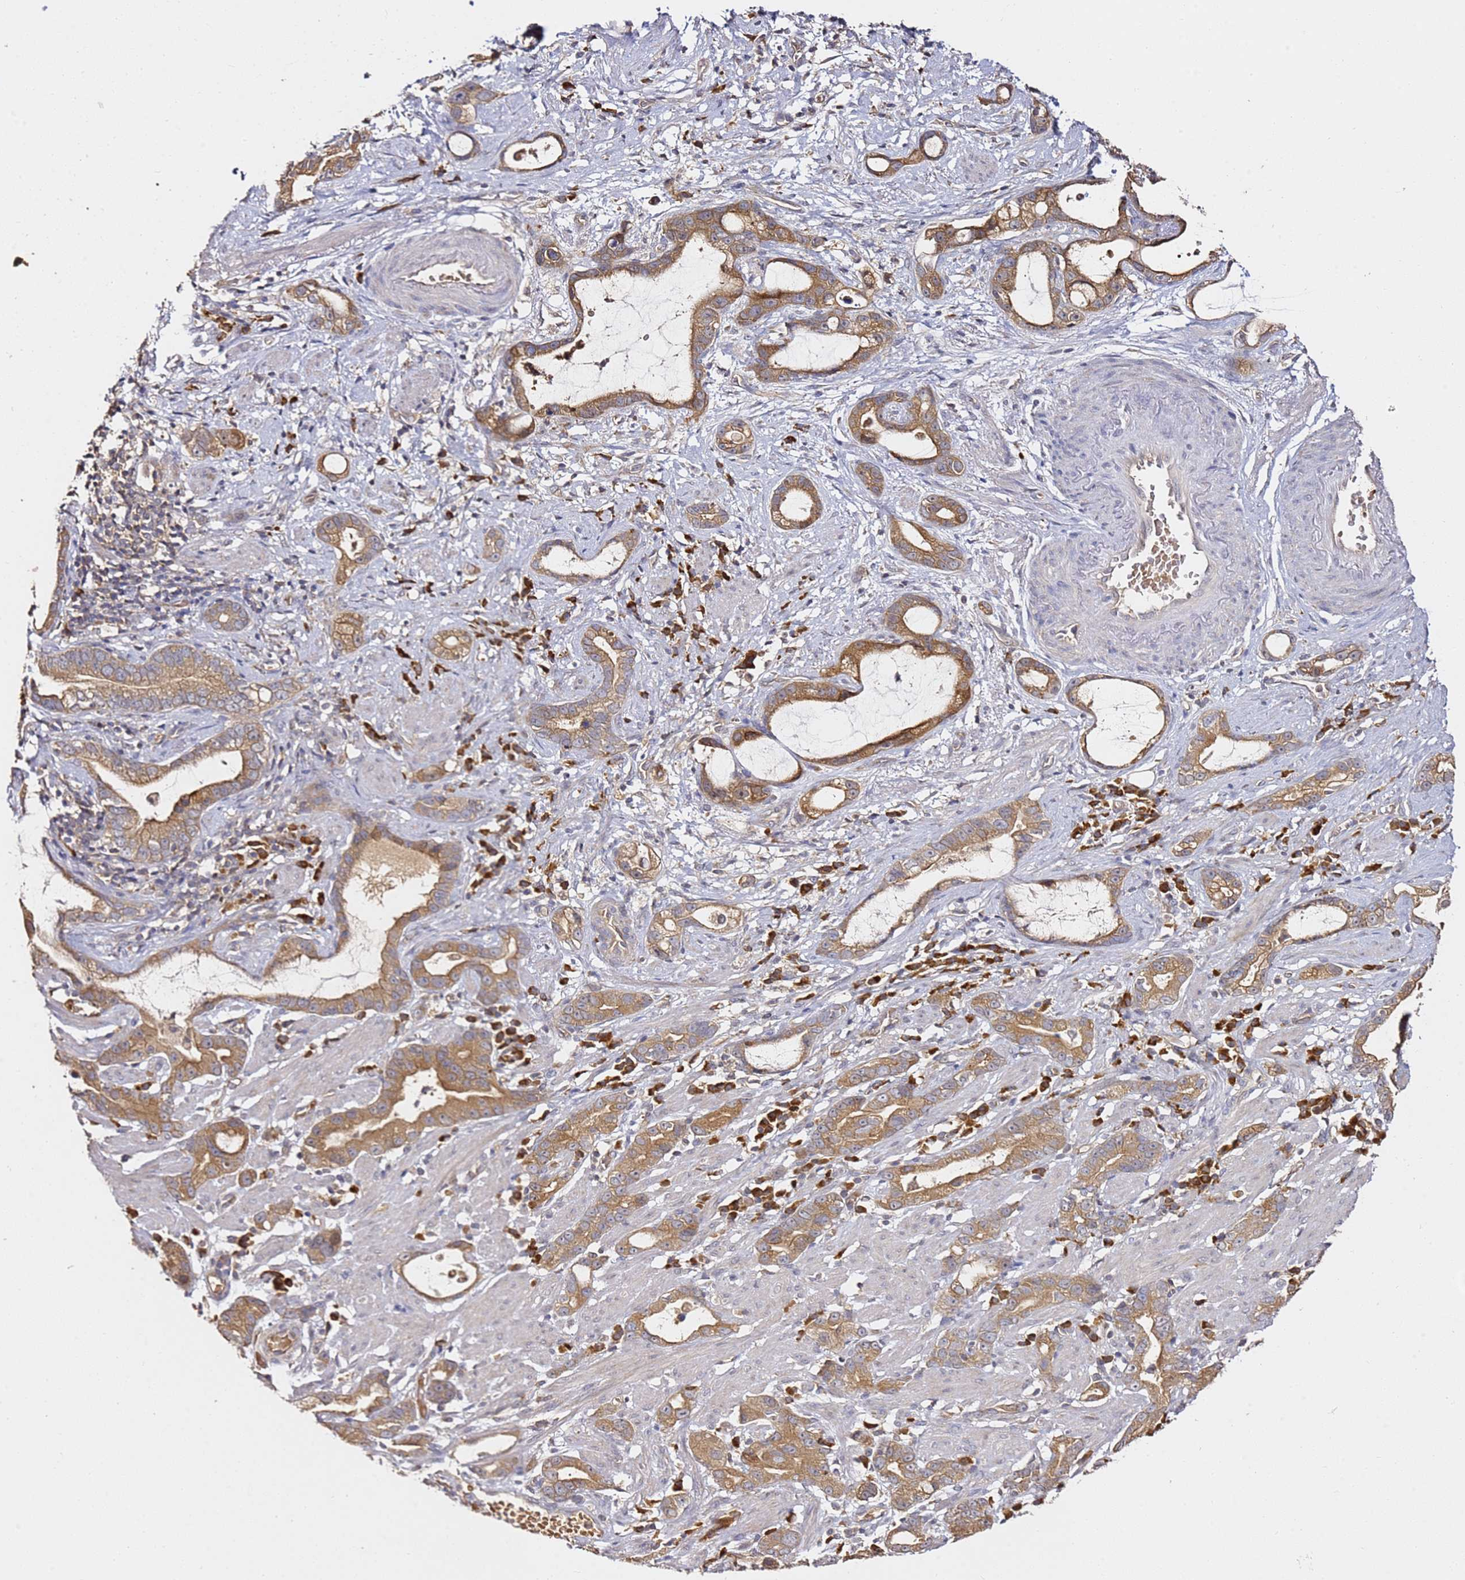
{"staining": {"intensity": "moderate", "quantity": ">75%", "location": "cytoplasmic/membranous"}, "tissue": "stomach cancer", "cell_type": "Tumor cells", "image_type": "cancer", "snomed": [{"axis": "morphology", "description": "Adenocarcinoma, NOS"}, {"axis": "topography", "description": "Stomach"}], "caption": "Immunohistochemistry (IHC) of stomach cancer exhibits medium levels of moderate cytoplasmic/membranous expression in approximately >75% of tumor cells. (brown staining indicates protein expression, while blue staining denotes nuclei).", "gene": "OSBPL2", "patient": {"sex": "male", "age": 55}}